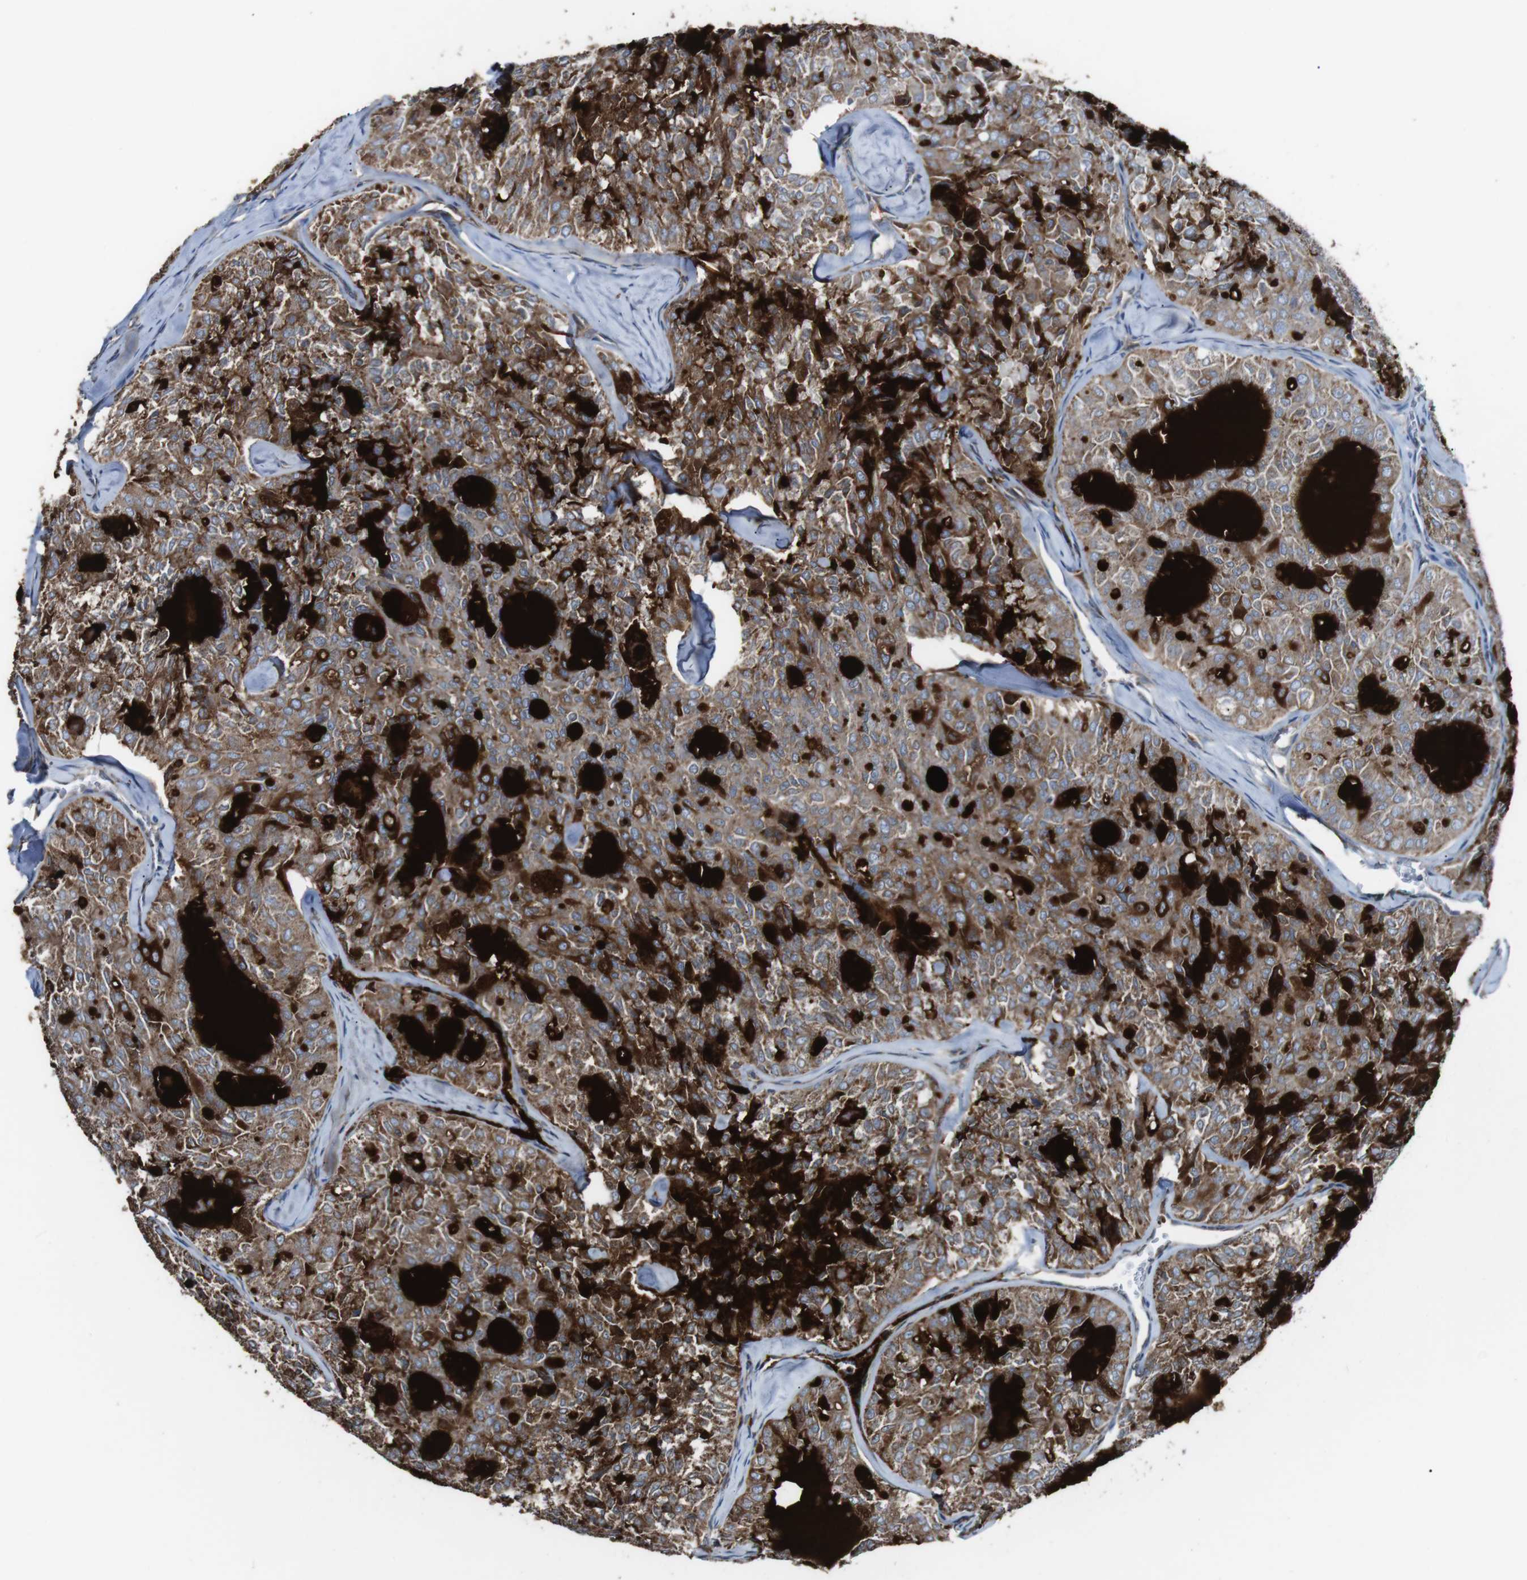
{"staining": {"intensity": "moderate", "quantity": ">75%", "location": "cytoplasmic/membranous"}, "tissue": "thyroid cancer", "cell_type": "Tumor cells", "image_type": "cancer", "snomed": [{"axis": "morphology", "description": "Follicular adenoma carcinoma, NOS"}, {"axis": "topography", "description": "Thyroid gland"}], "caption": "The micrograph reveals a brown stain indicating the presence of a protein in the cytoplasmic/membranous of tumor cells in thyroid follicular adenoma carcinoma.", "gene": "CISD2", "patient": {"sex": "male", "age": 75}}